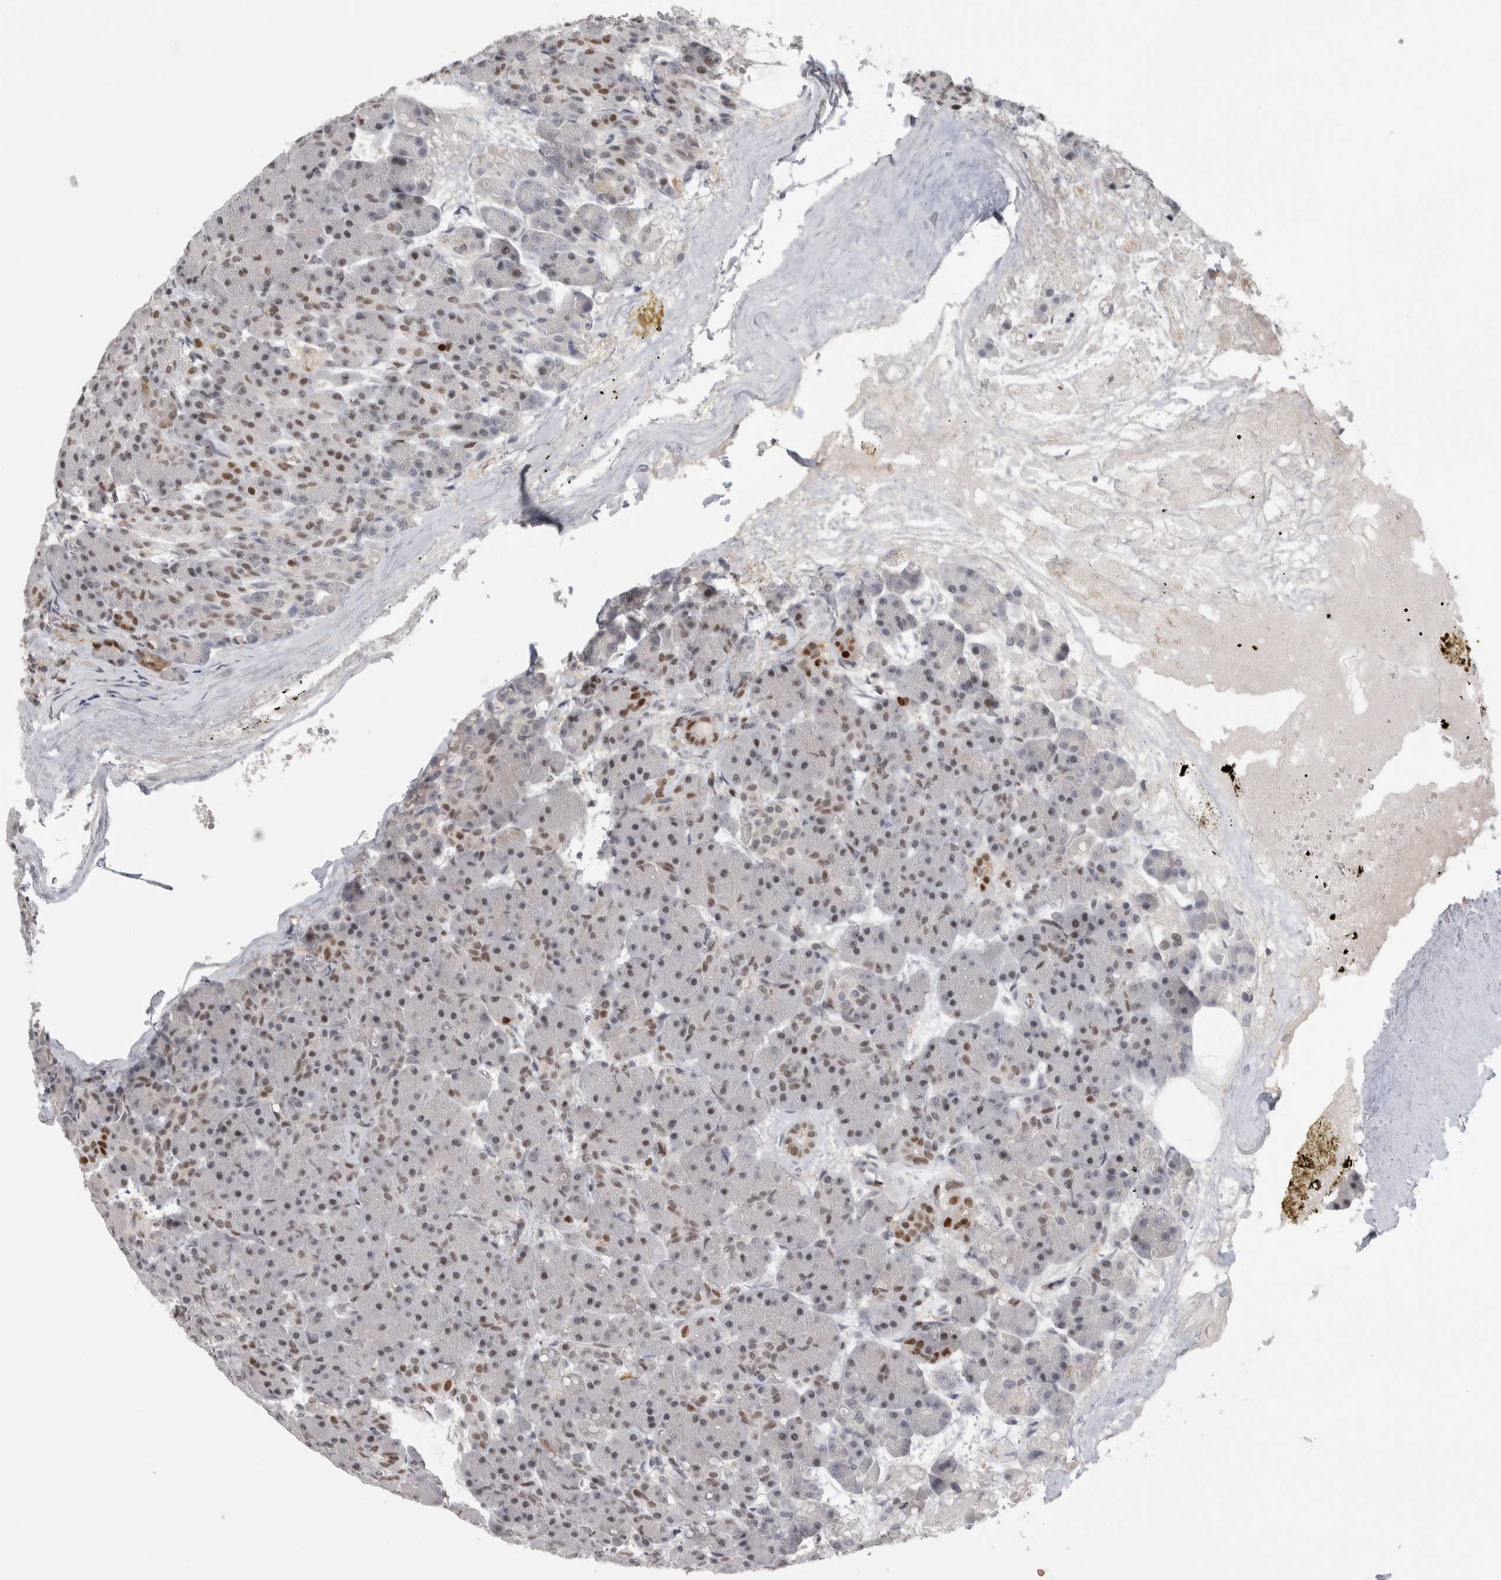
{"staining": {"intensity": "moderate", "quantity": "<25%", "location": "nuclear"}, "tissue": "pancreas", "cell_type": "Exocrine glandular cells", "image_type": "normal", "snomed": [{"axis": "morphology", "description": "Normal tissue, NOS"}, {"axis": "topography", "description": "Pancreas"}], "caption": "Immunohistochemical staining of unremarkable human pancreas demonstrates moderate nuclear protein staining in about <25% of exocrine glandular cells.", "gene": "SRARP", "patient": {"sex": "male", "age": 63}}